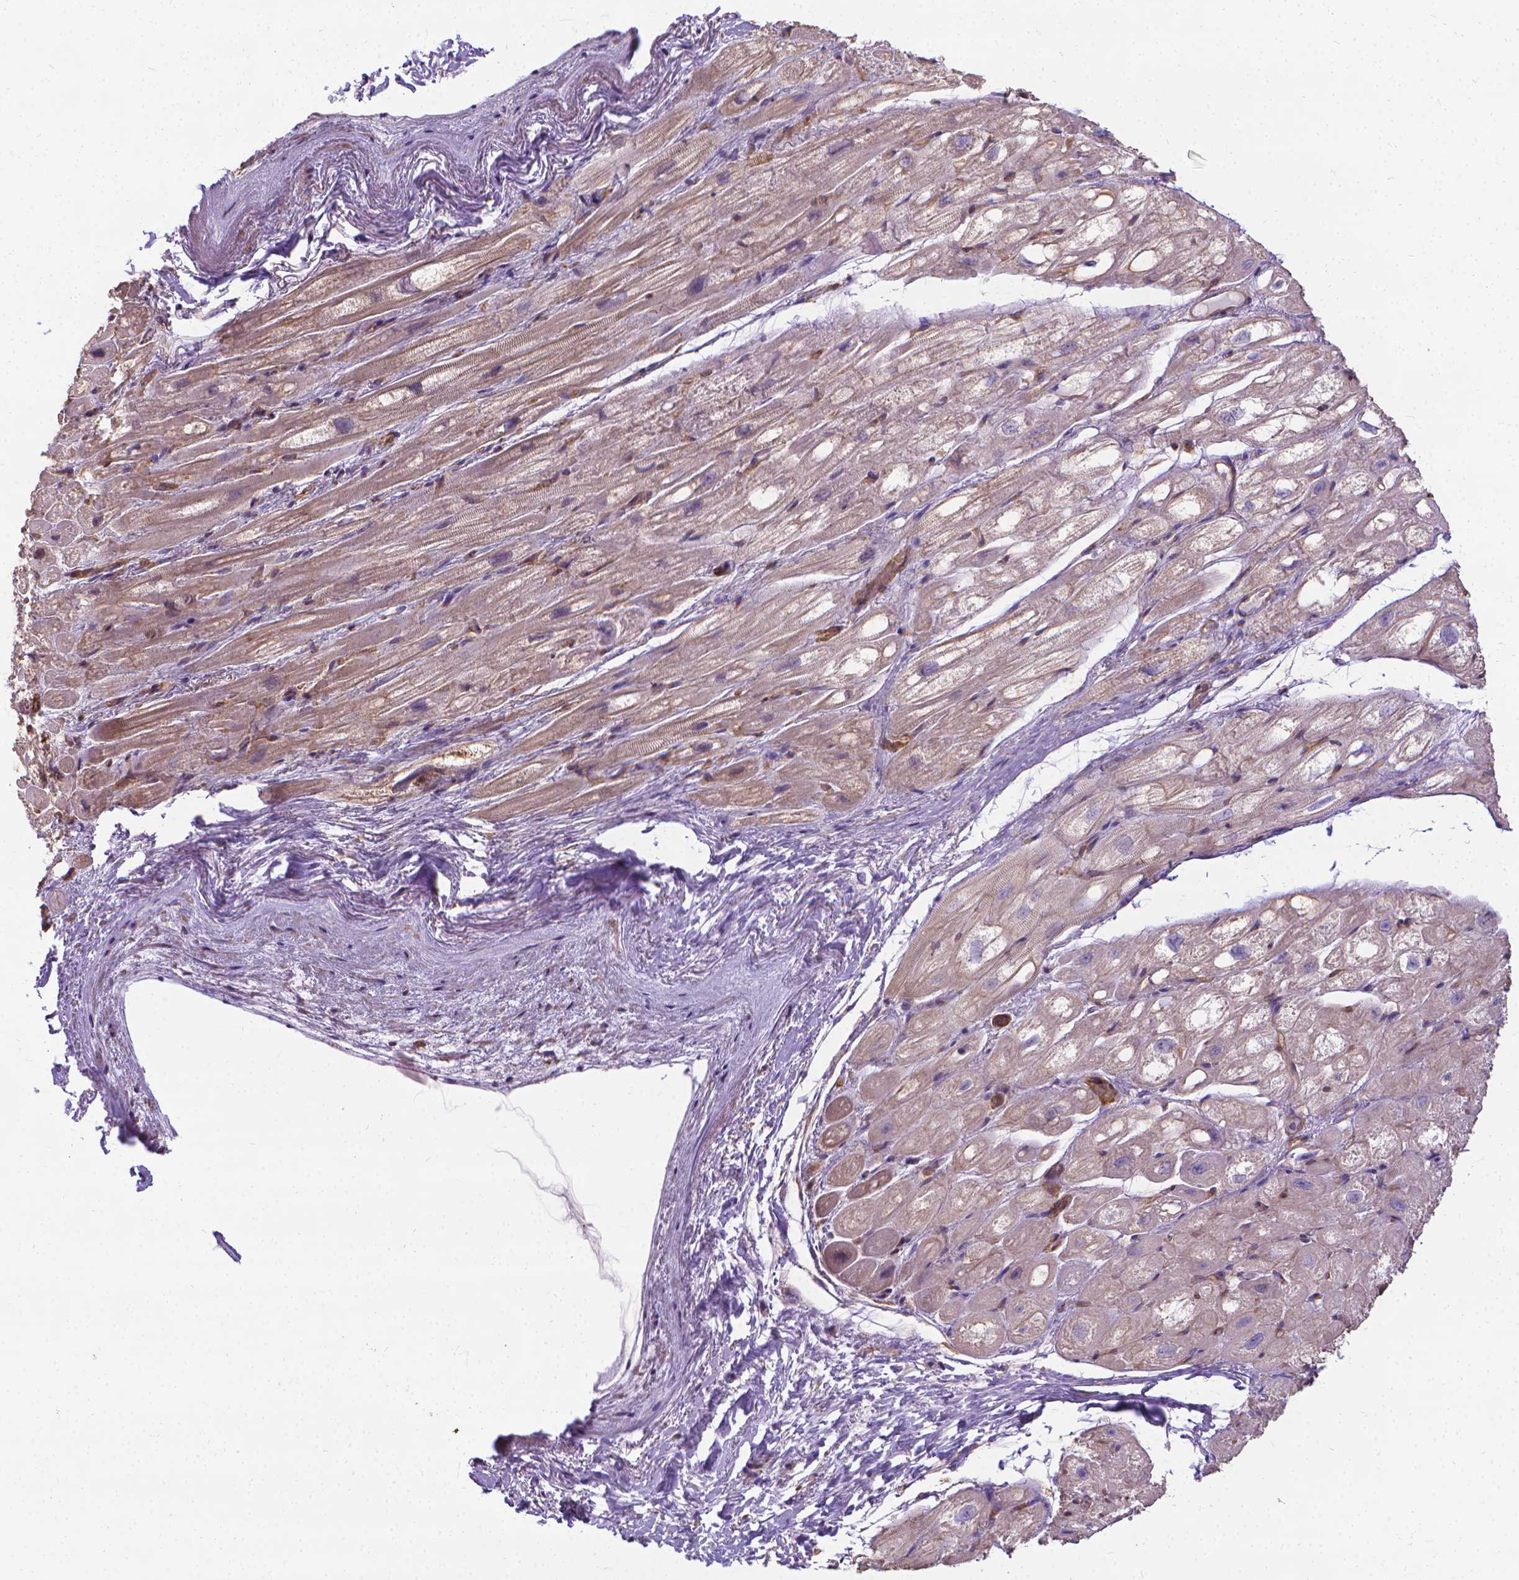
{"staining": {"intensity": "weak", "quantity": "25%-75%", "location": "cytoplasmic/membranous"}, "tissue": "heart muscle", "cell_type": "Cardiomyocytes", "image_type": "normal", "snomed": [{"axis": "morphology", "description": "Normal tissue, NOS"}, {"axis": "topography", "description": "Heart"}], "caption": "Protein analysis of normal heart muscle exhibits weak cytoplasmic/membranous expression in about 25%-75% of cardiomyocytes. The protein of interest is shown in brown color, while the nuclei are stained blue.", "gene": "CFAP299", "patient": {"sex": "female", "age": 69}}